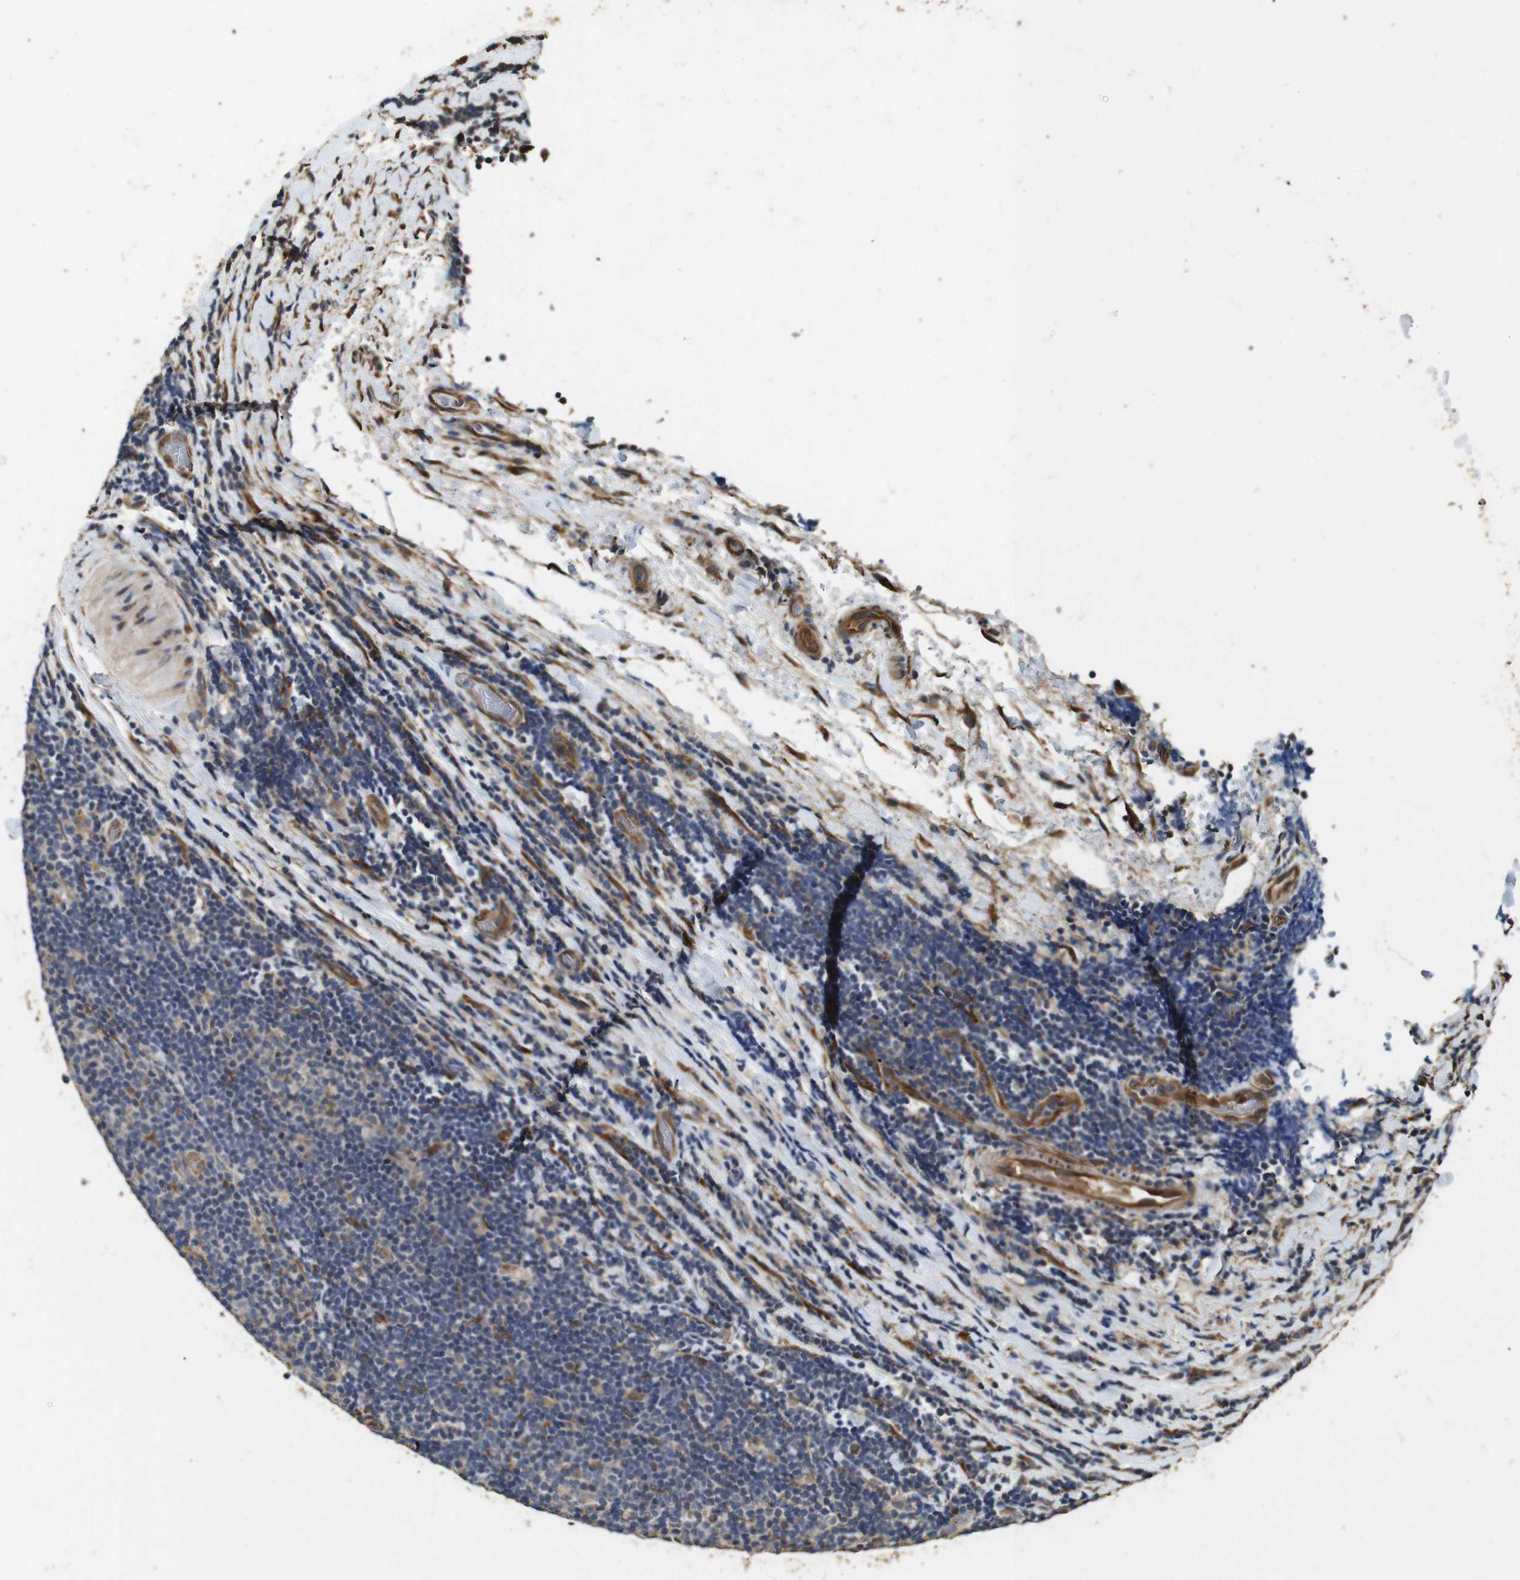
{"staining": {"intensity": "moderate", "quantity": "<25%", "location": "cytoplasmic/membranous"}, "tissue": "lymphoma", "cell_type": "Tumor cells", "image_type": "cancer", "snomed": [{"axis": "morphology", "description": "Malignant lymphoma, non-Hodgkin's type, Low grade"}, {"axis": "topography", "description": "Lymph node"}], "caption": "A low amount of moderate cytoplasmic/membranous staining is appreciated in about <25% of tumor cells in lymphoma tissue.", "gene": "CNPY4", "patient": {"sex": "male", "age": 83}}